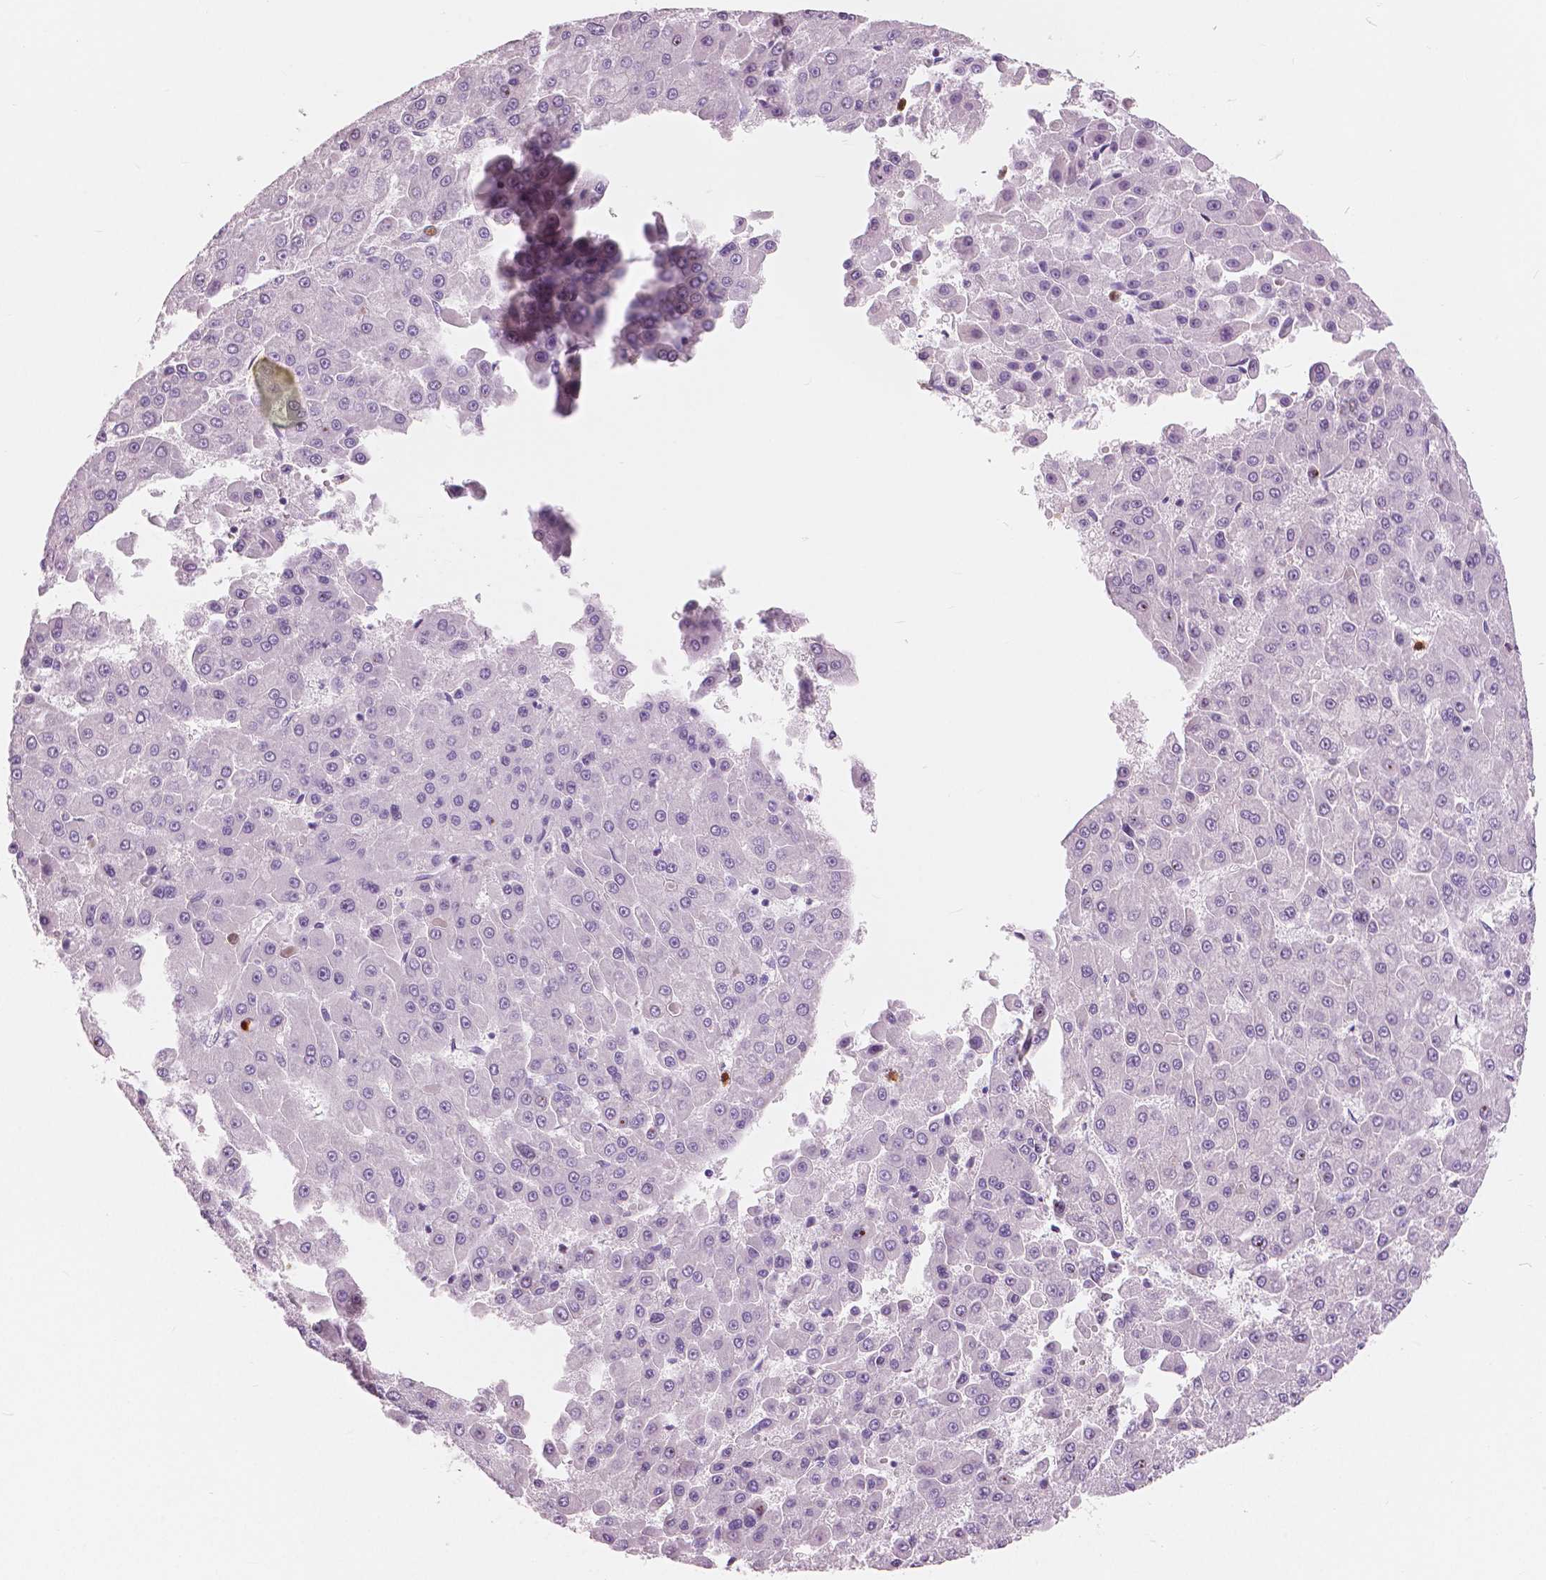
{"staining": {"intensity": "negative", "quantity": "none", "location": "none"}, "tissue": "liver cancer", "cell_type": "Tumor cells", "image_type": "cancer", "snomed": [{"axis": "morphology", "description": "Carcinoma, Hepatocellular, NOS"}, {"axis": "topography", "description": "Liver"}], "caption": "IHC micrograph of human hepatocellular carcinoma (liver) stained for a protein (brown), which exhibits no staining in tumor cells.", "gene": "CXCR2", "patient": {"sex": "male", "age": 78}}